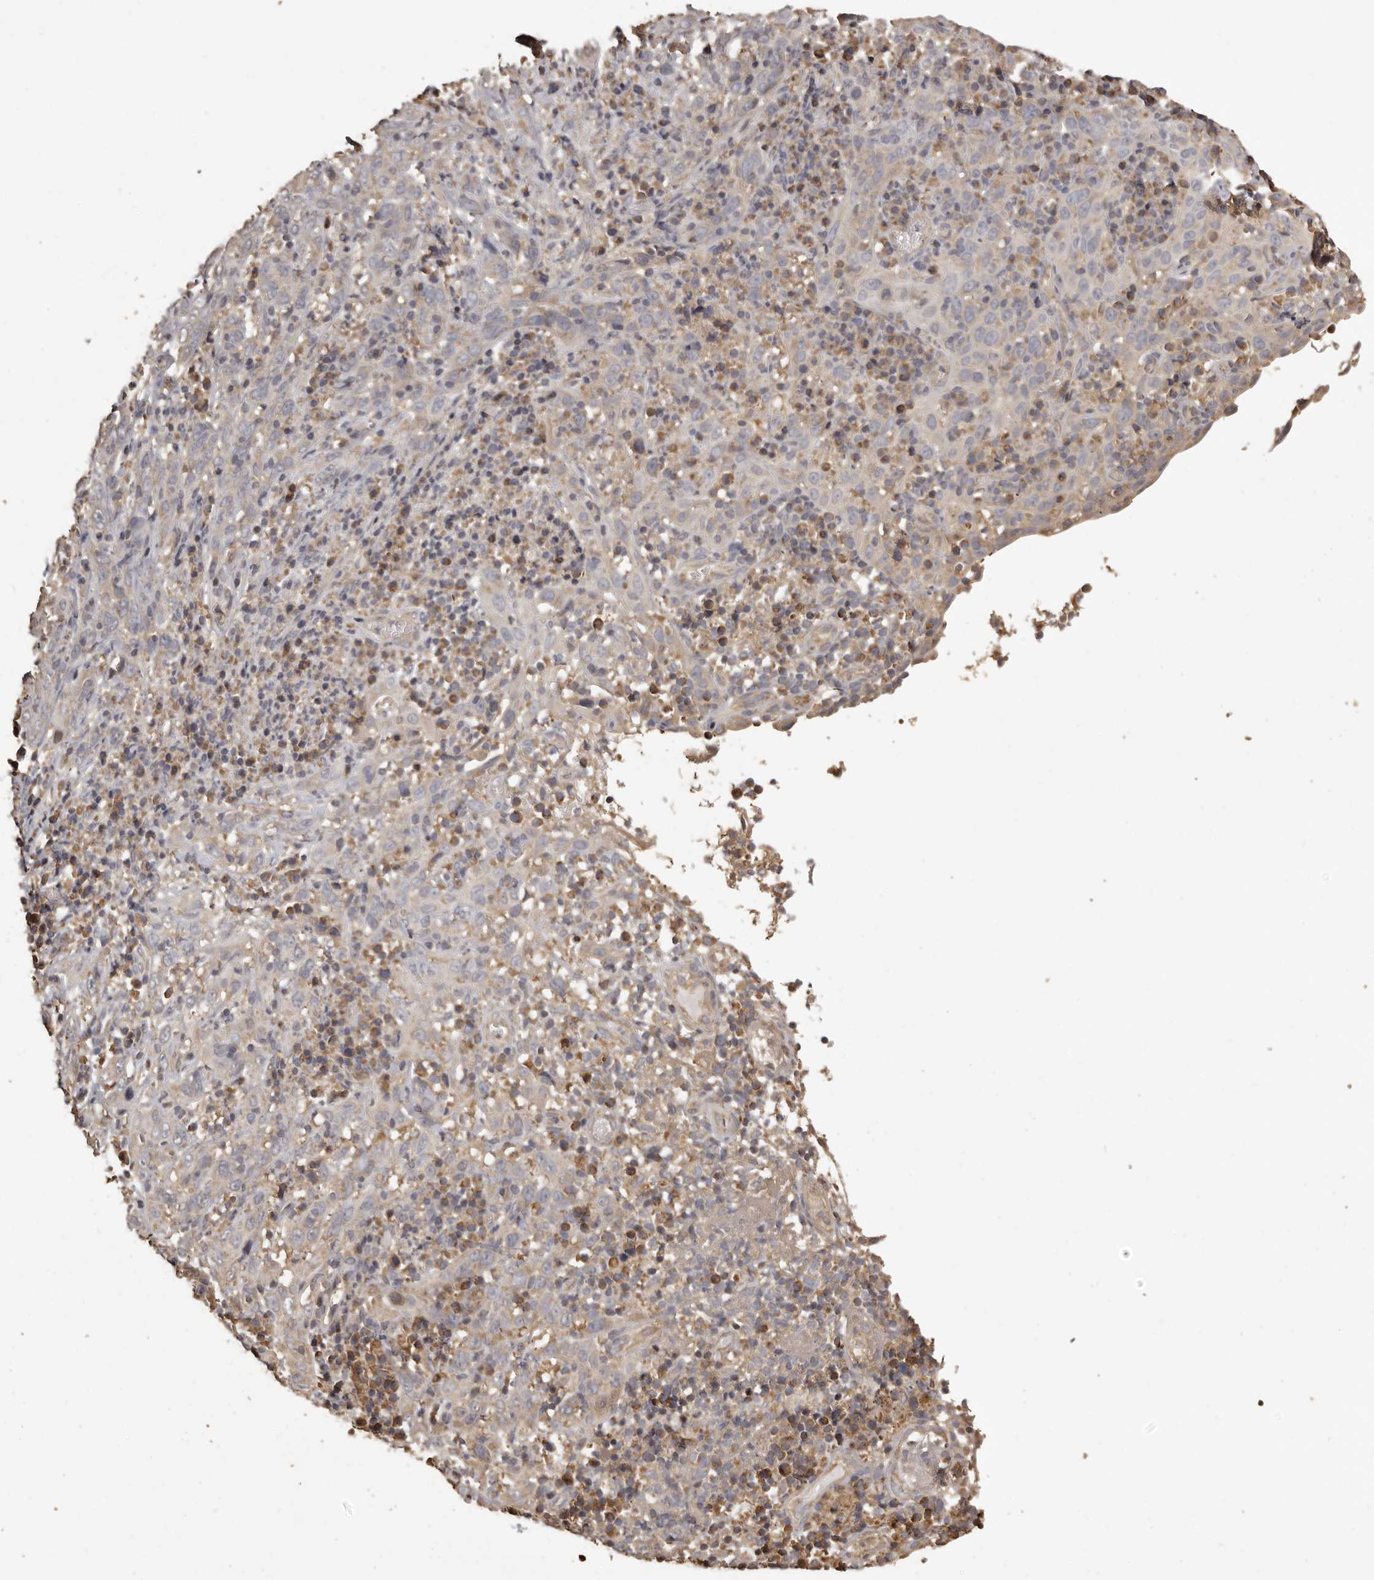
{"staining": {"intensity": "weak", "quantity": "<25%", "location": "cytoplasmic/membranous"}, "tissue": "cervical cancer", "cell_type": "Tumor cells", "image_type": "cancer", "snomed": [{"axis": "morphology", "description": "Squamous cell carcinoma, NOS"}, {"axis": "topography", "description": "Cervix"}], "caption": "This is an IHC image of human cervical squamous cell carcinoma. There is no staining in tumor cells.", "gene": "MGAT5", "patient": {"sex": "female", "age": 46}}